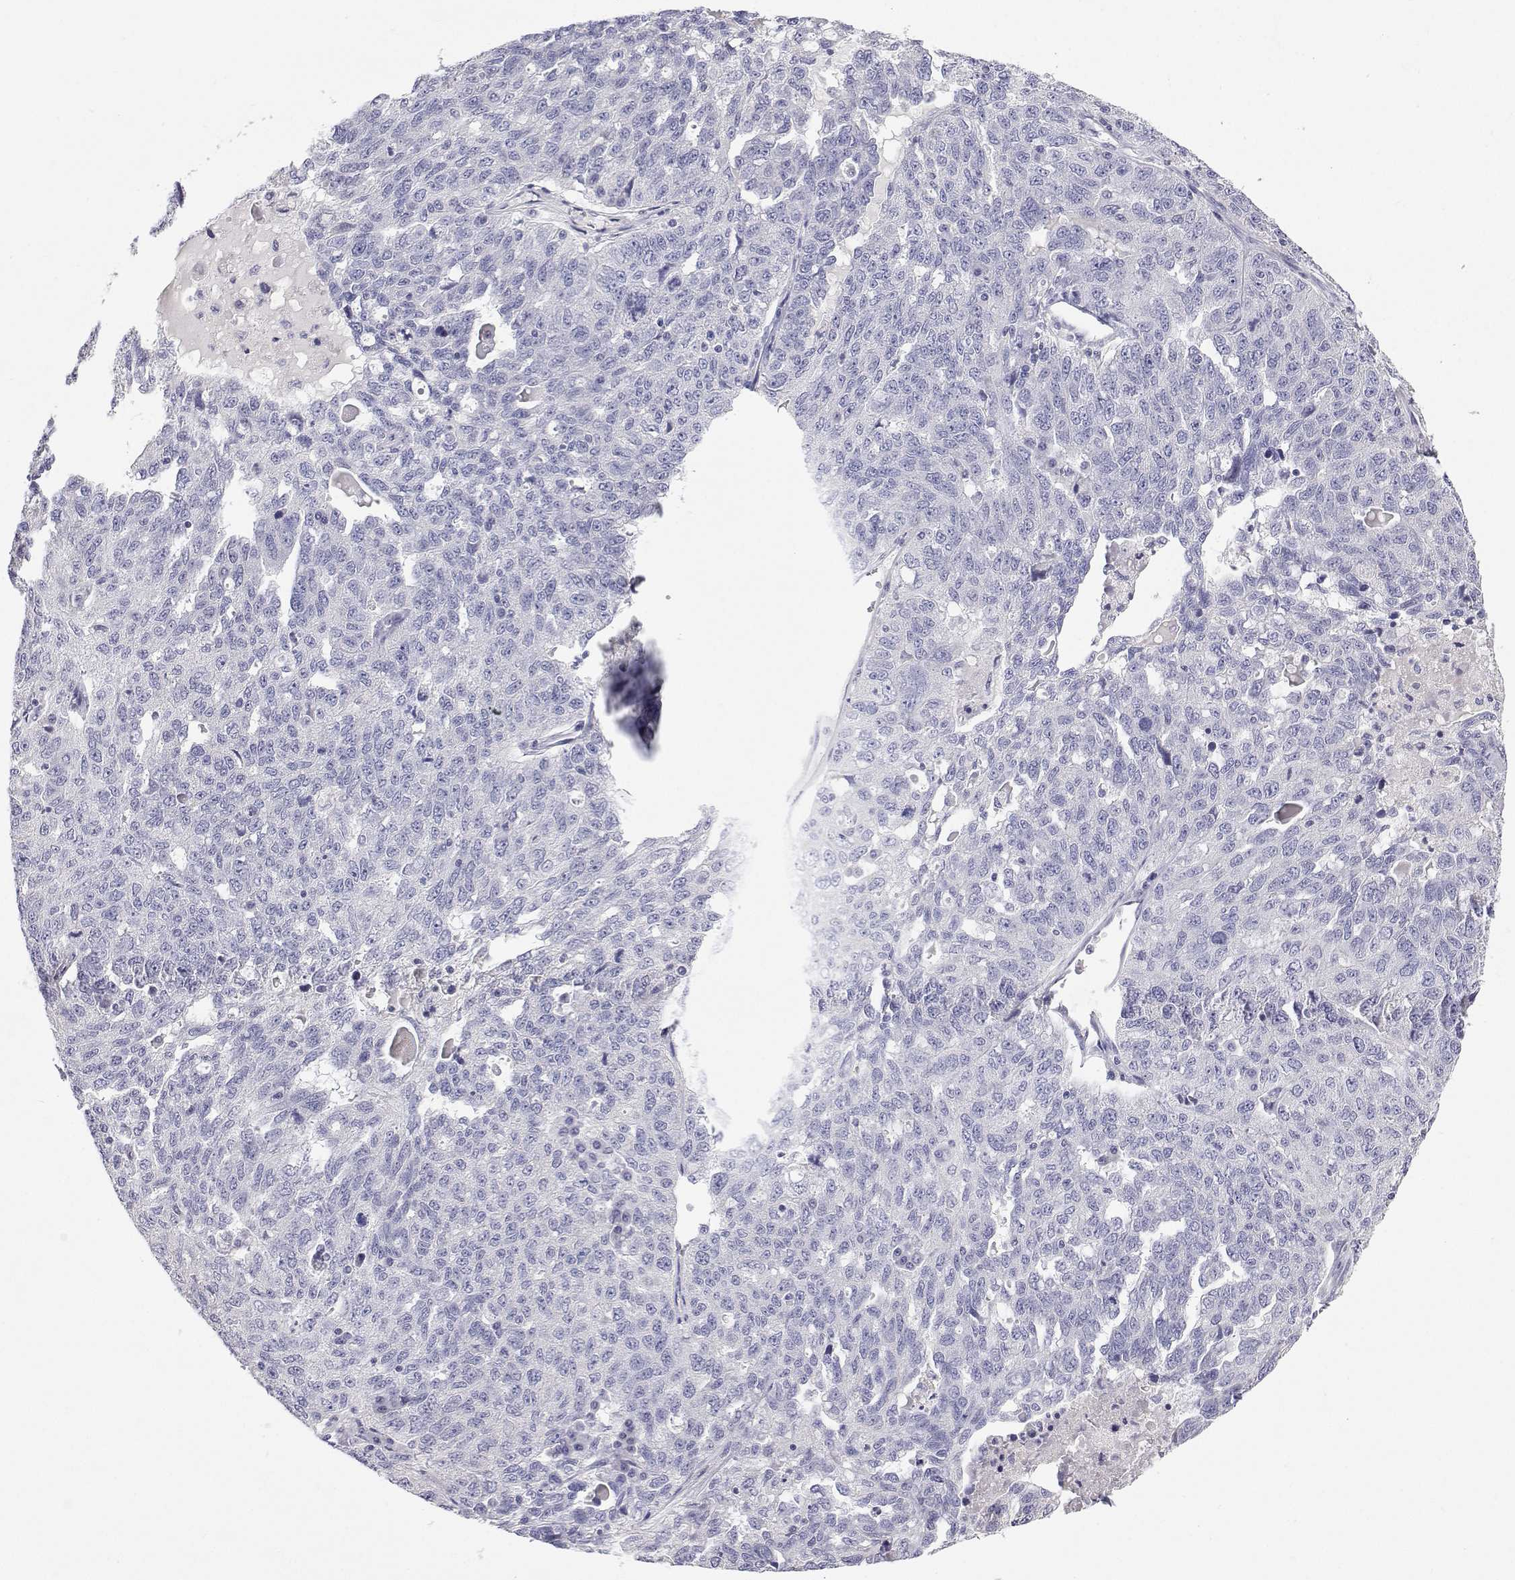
{"staining": {"intensity": "negative", "quantity": "none", "location": "none"}, "tissue": "ovarian cancer", "cell_type": "Tumor cells", "image_type": "cancer", "snomed": [{"axis": "morphology", "description": "Cystadenocarcinoma, serous, NOS"}, {"axis": "topography", "description": "Ovary"}], "caption": "High power microscopy photomicrograph of an IHC photomicrograph of ovarian serous cystadenocarcinoma, revealing no significant positivity in tumor cells. The staining was performed using DAB to visualize the protein expression in brown, while the nuclei were stained in blue with hematoxylin (Magnification: 20x).", "gene": "ANKRD65", "patient": {"sex": "female", "age": 71}}